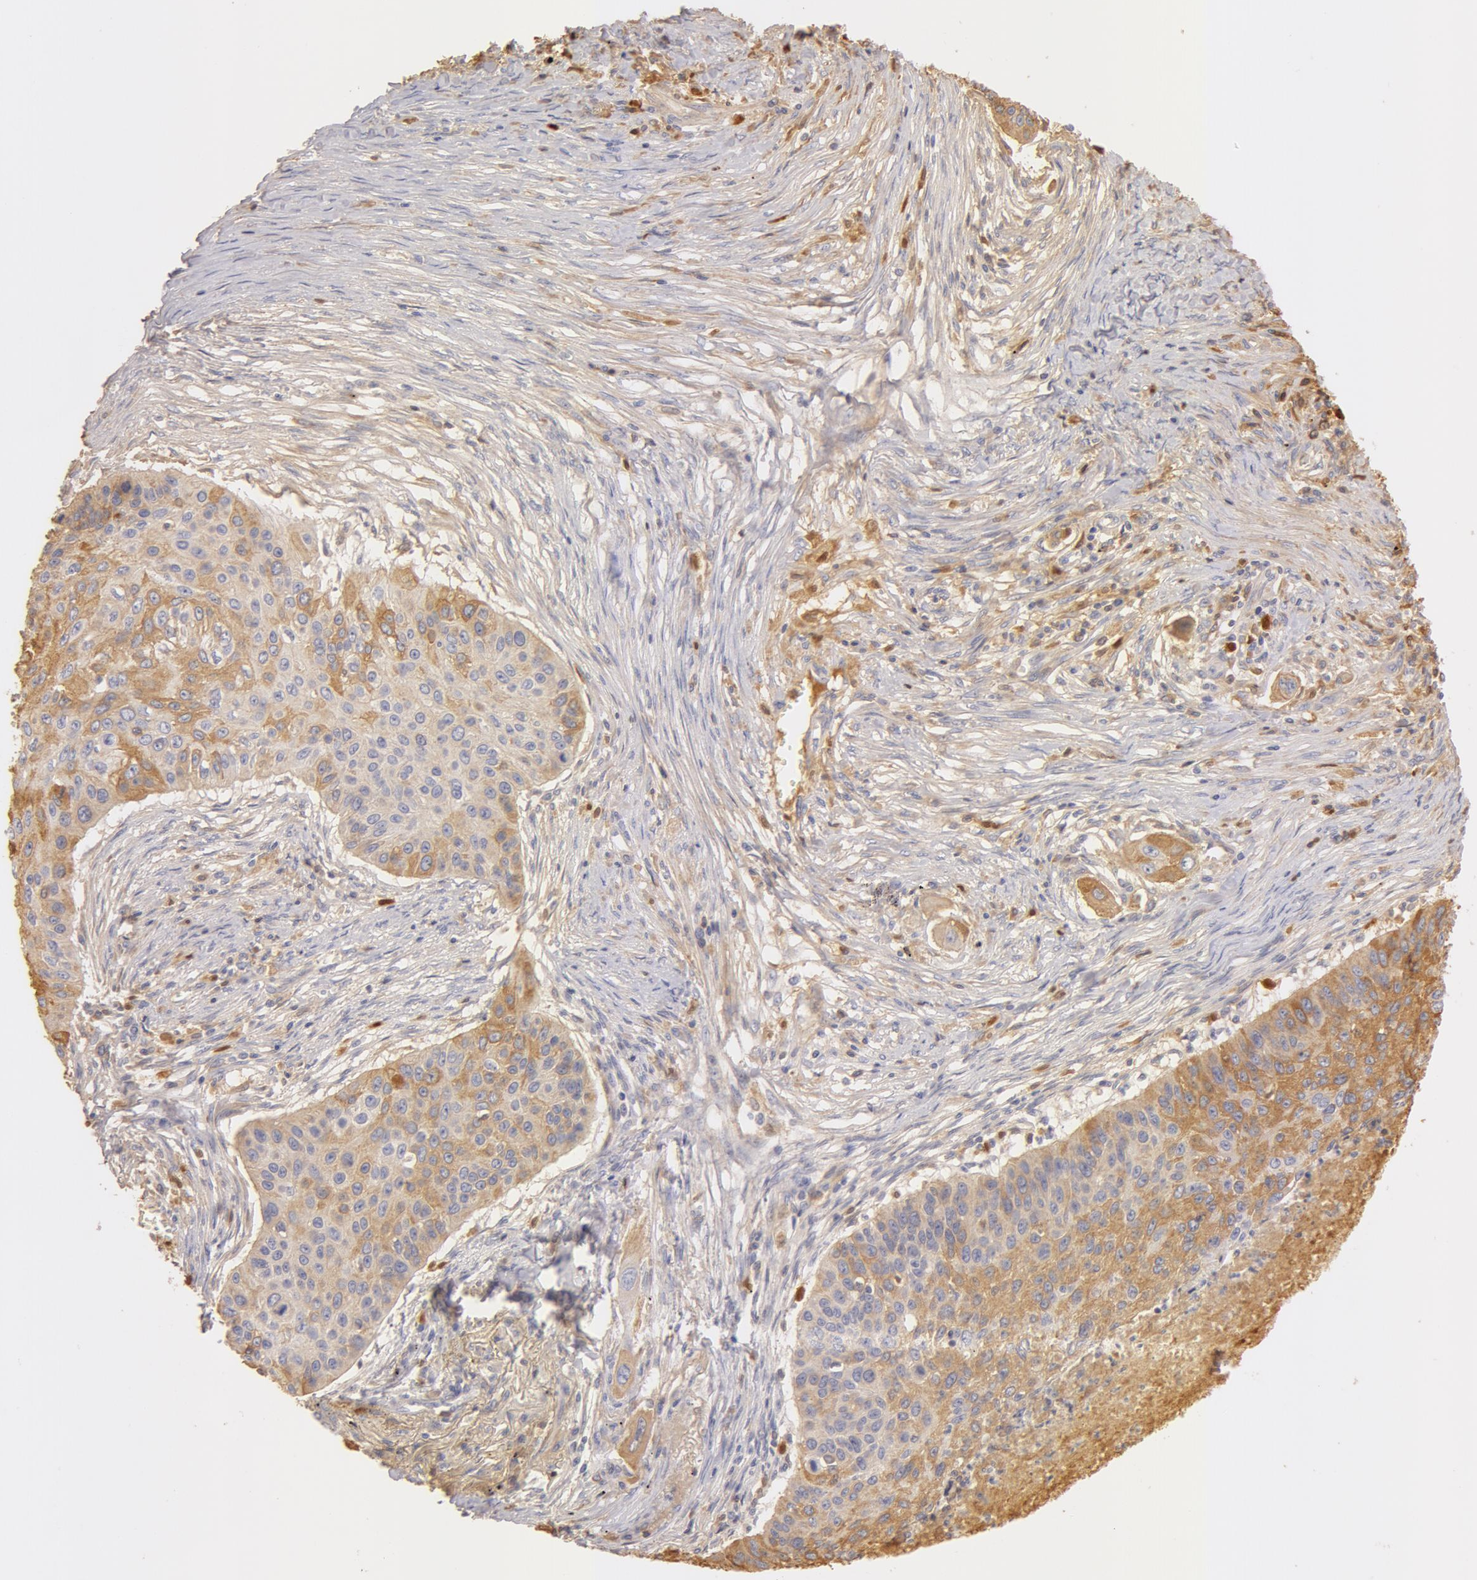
{"staining": {"intensity": "weak", "quantity": "<25%", "location": "cytoplasmic/membranous"}, "tissue": "lung cancer", "cell_type": "Tumor cells", "image_type": "cancer", "snomed": [{"axis": "morphology", "description": "Squamous cell carcinoma, NOS"}, {"axis": "topography", "description": "Lung"}], "caption": "Human lung cancer (squamous cell carcinoma) stained for a protein using IHC displays no positivity in tumor cells.", "gene": "TF", "patient": {"sex": "male", "age": 71}}